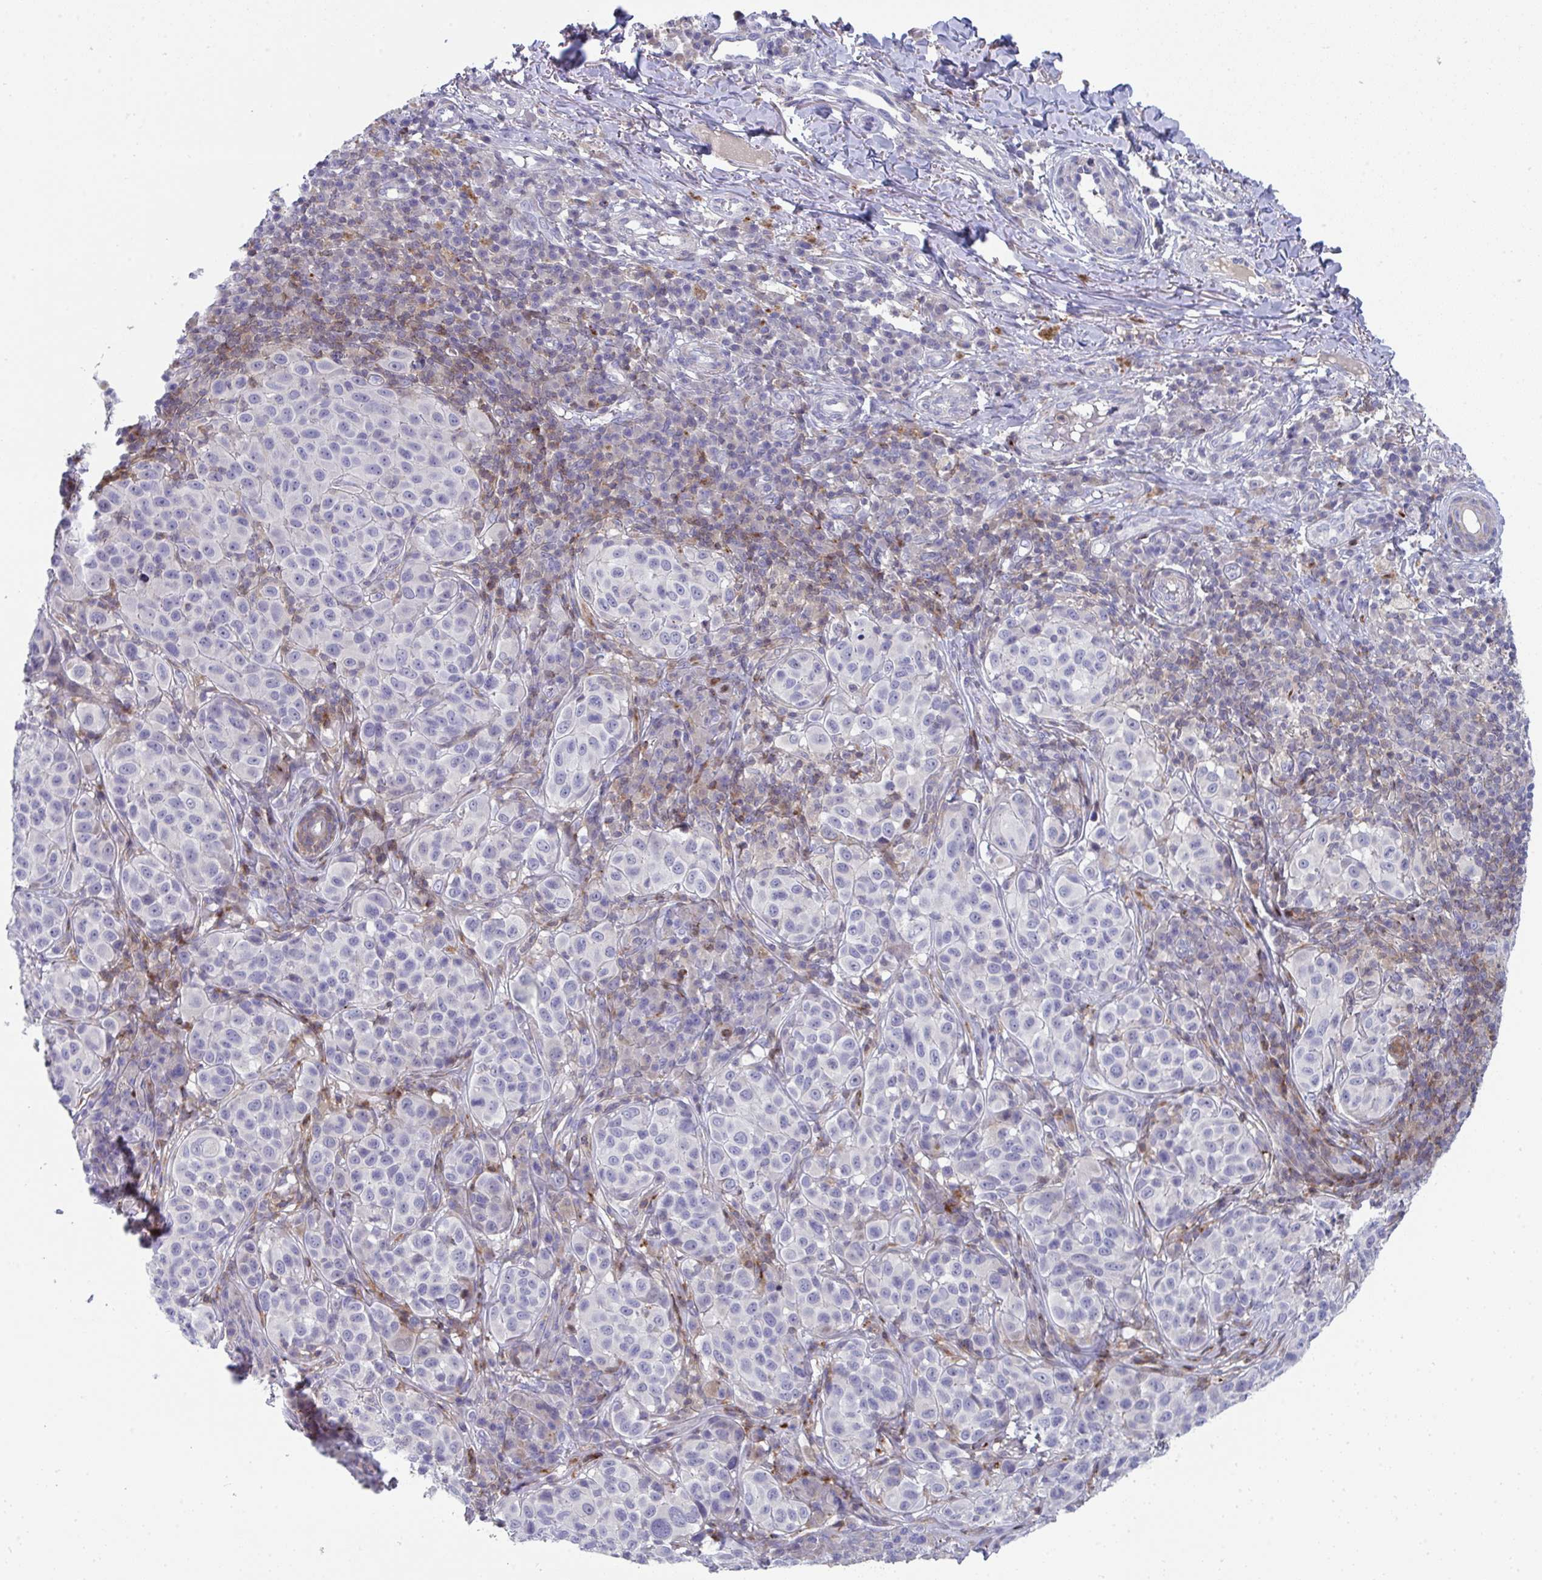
{"staining": {"intensity": "negative", "quantity": "none", "location": "none"}, "tissue": "melanoma", "cell_type": "Tumor cells", "image_type": "cancer", "snomed": [{"axis": "morphology", "description": "Malignant melanoma, NOS"}, {"axis": "topography", "description": "Skin"}], "caption": "IHC image of neoplastic tissue: human melanoma stained with DAB shows no significant protein positivity in tumor cells.", "gene": "AOC2", "patient": {"sex": "male", "age": 38}}